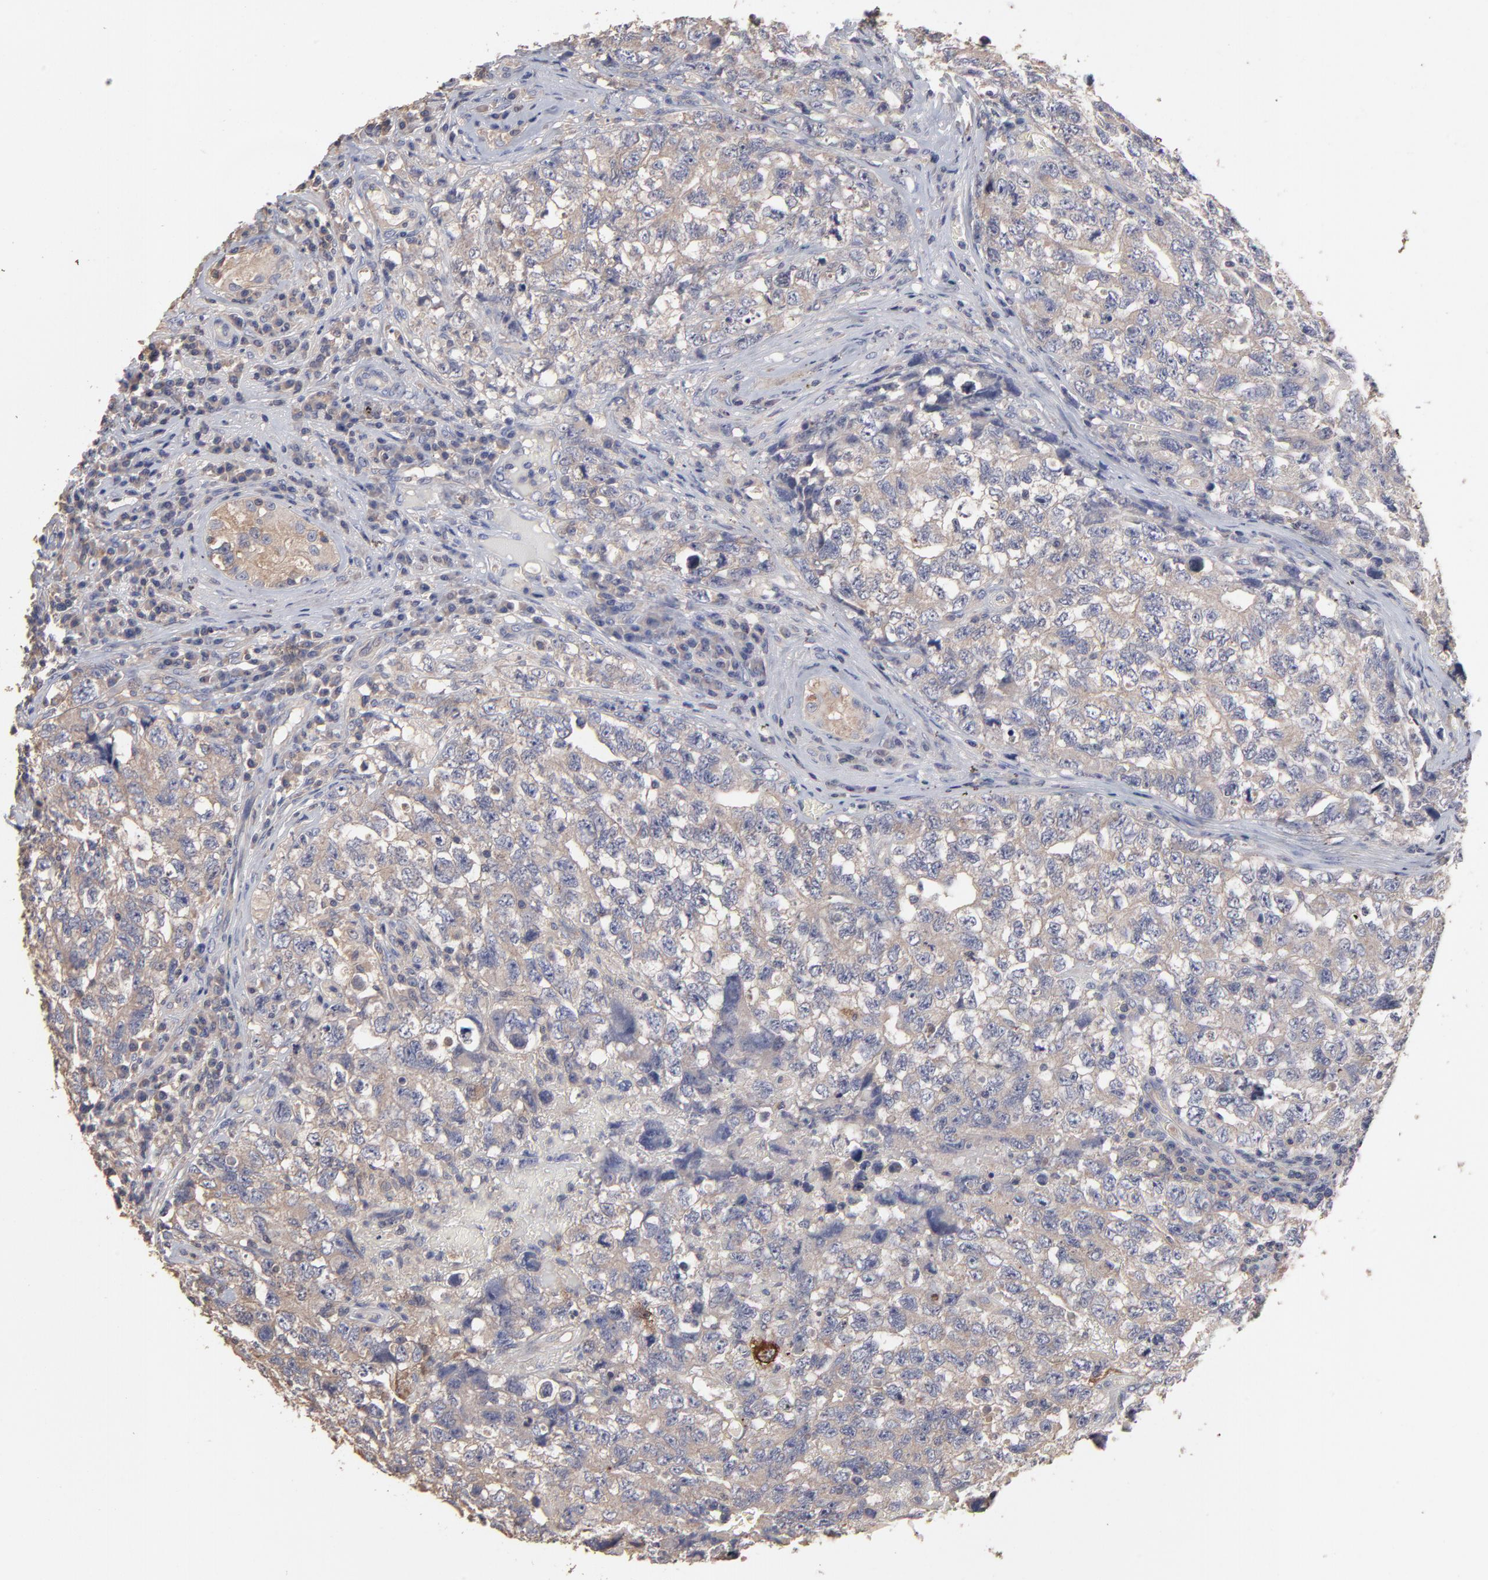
{"staining": {"intensity": "moderate", "quantity": ">75%", "location": "cytoplasmic/membranous"}, "tissue": "testis cancer", "cell_type": "Tumor cells", "image_type": "cancer", "snomed": [{"axis": "morphology", "description": "Carcinoma, Embryonal, NOS"}, {"axis": "topography", "description": "Testis"}], "caption": "Immunohistochemistry (IHC) histopathology image of human testis embryonal carcinoma stained for a protein (brown), which shows medium levels of moderate cytoplasmic/membranous positivity in approximately >75% of tumor cells.", "gene": "TANGO2", "patient": {"sex": "male", "age": 31}}